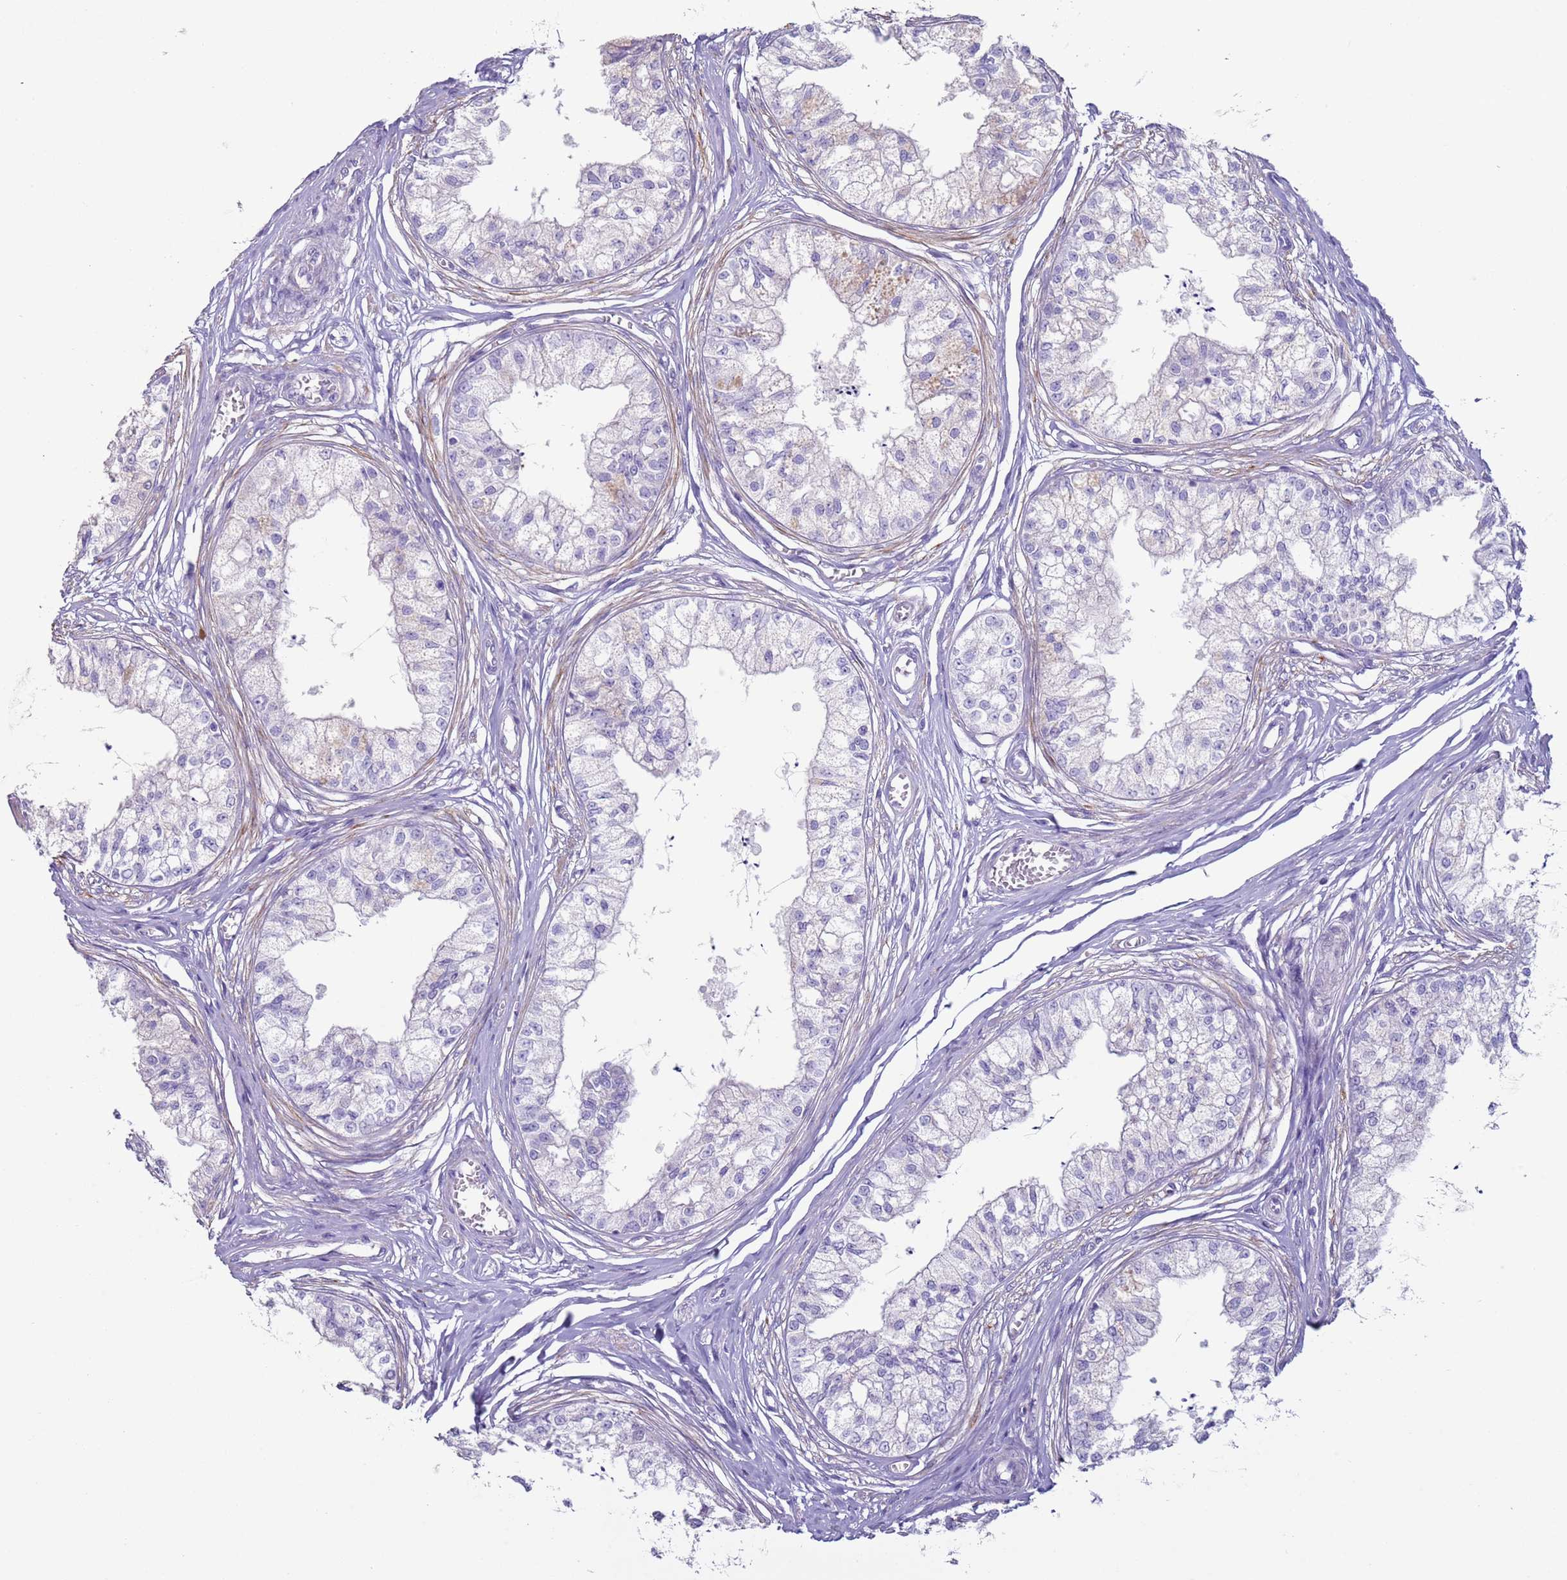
{"staining": {"intensity": "negative", "quantity": "none", "location": "none"}, "tissue": "epididymis", "cell_type": "Glandular cells", "image_type": "normal", "snomed": [{"axis": "morphology", "description": "Normal tissue, NOS"}, {"axis": "topography", "description": "Epididymis"}], "caption": "IHC of benign human epididymis exhibits no expression in glandular cells.", "gene": "NPAP1", "patient": {"sex": "male", "age": 79}}